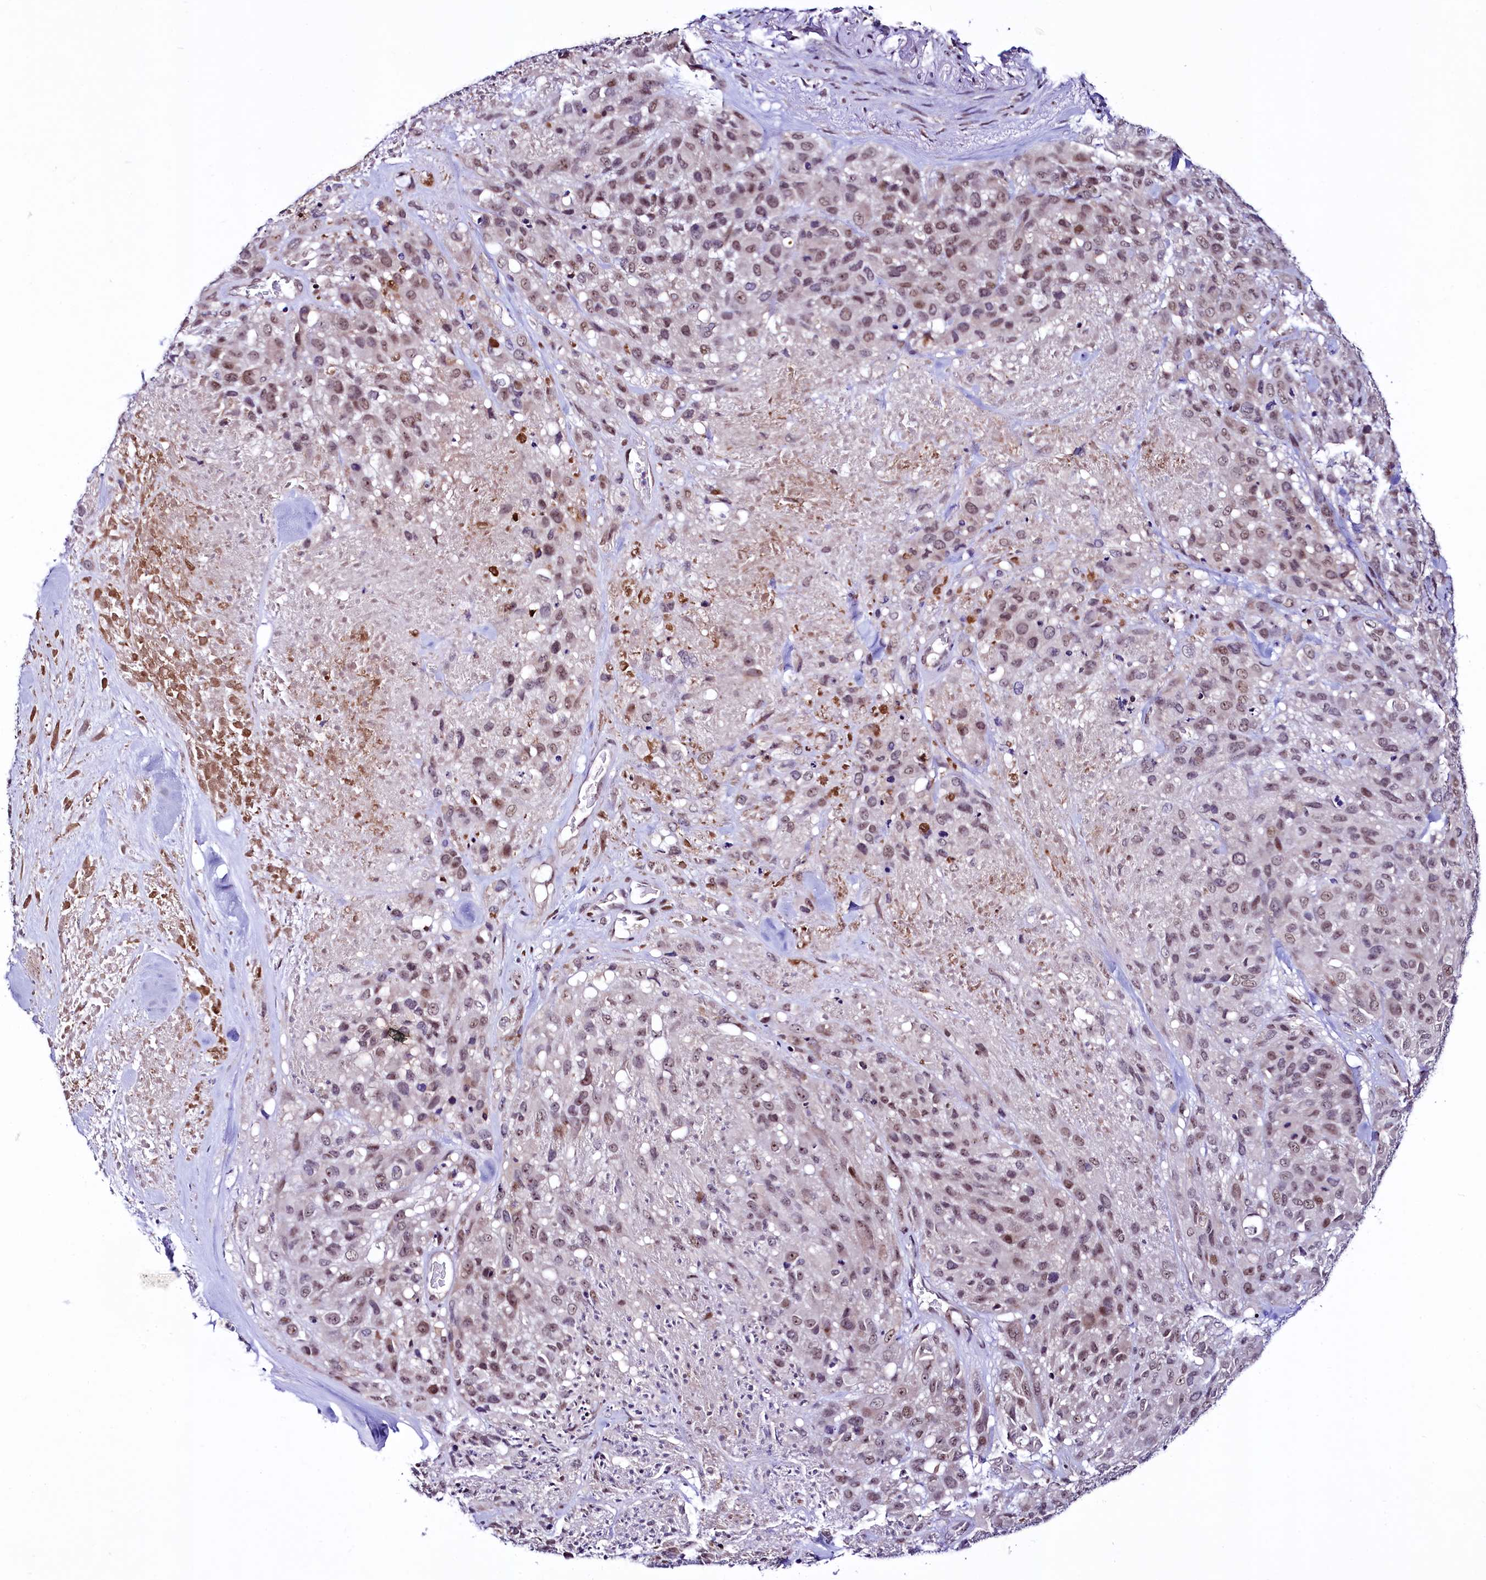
{"staining": {"intensity": "moderate", "quantity": "25%-75%", "location": "nuclear"}, "tissue": "melanoma", "cell_type": "Tumor cells", "image_type": "cancer", "snomed": [{"axis": "morphology", "description": "Malignant melanoma, Metastatic site"}, {"axis": "topography", "description": "Skin"}], "caption": "Immunohistochemical staining of malignant melanoma (metastatic site) exhibits moderate nuclear protein positivity in about 25%-75% of tumor cells.", "gene": "LEUTX", "patient": {"sex": "female", "age": 81}}